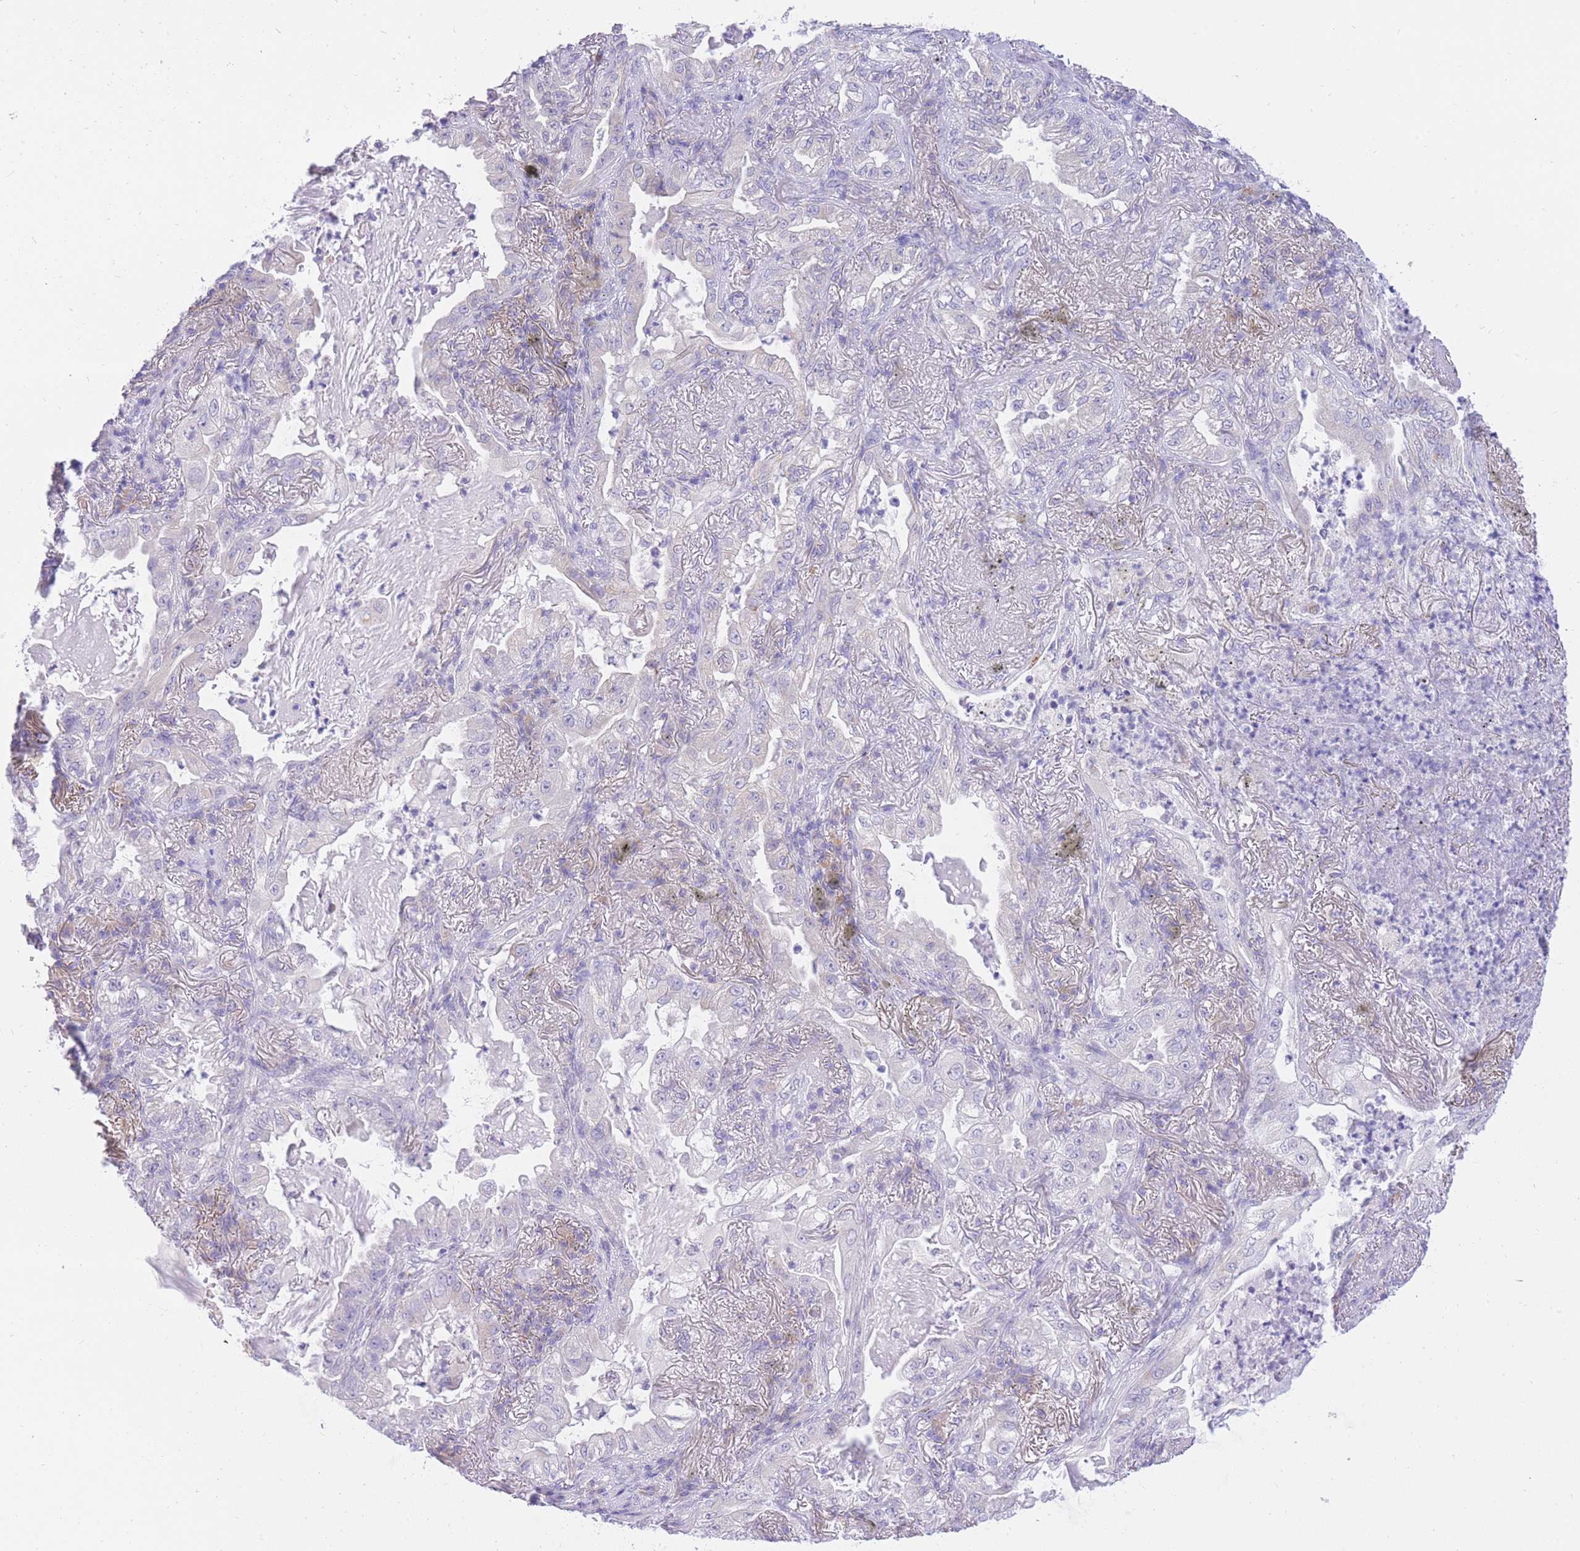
{"staining": {"intensity": "negative", "quantity": "none", "location": "none"}, "tissue": "lung cancer", "cell_type": "Tumor cells", "image_type": "cancer", "snomed": [{"axis": "morphology", "description": "Adenocarcinoma, NOS"}, {"axis": "topography", "description": "Lung"}], "caption": "An immunohistochemistry histopathology image of lung cancer is shown. There is no staining in tumor cells of lung cancer.", "gene": "SSUH2", "patient": {"sex": "female", "age": 73}}